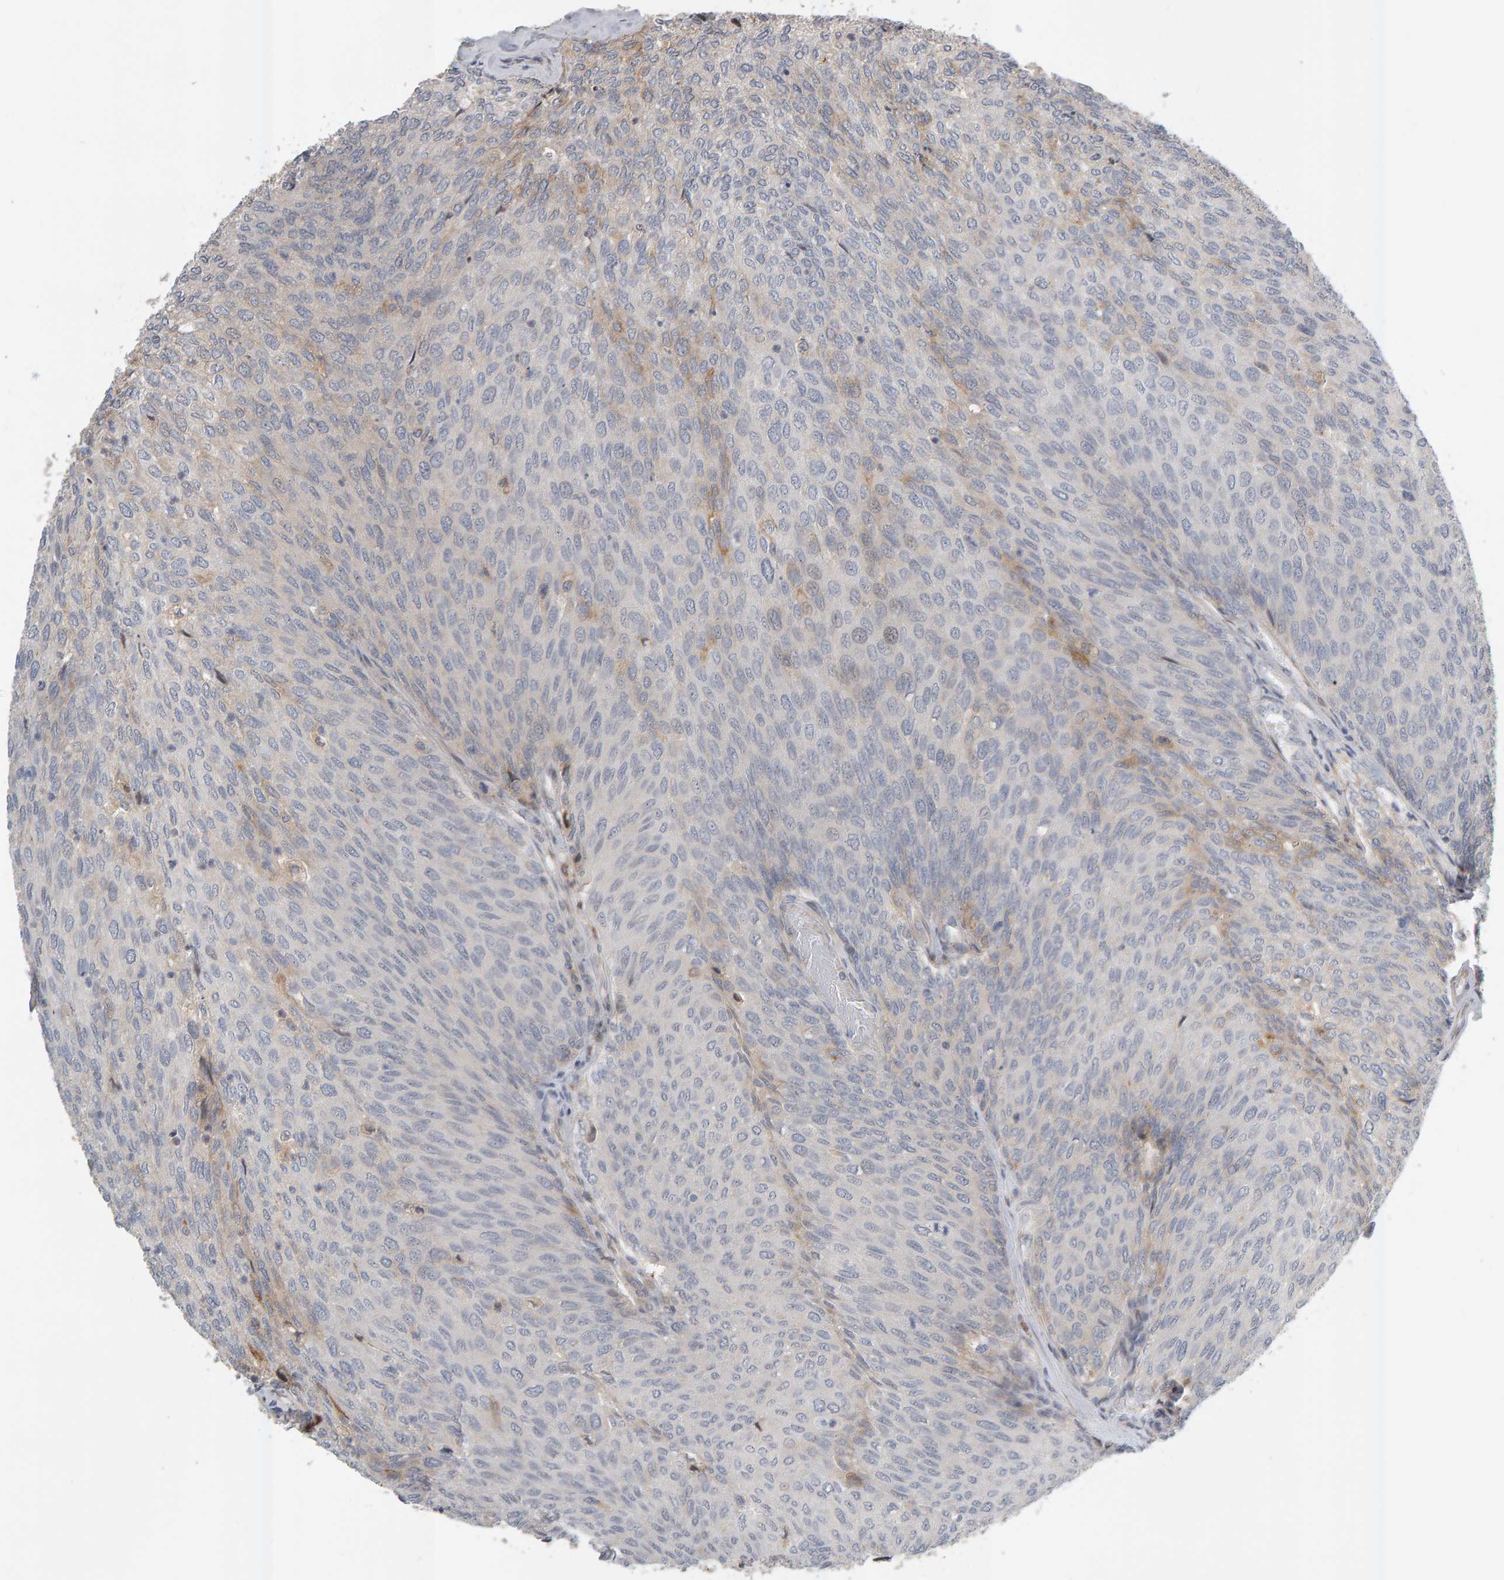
{"staining": {"intensity": "weak", "quantity": "<25%", "location": "cytoplasmic/membranous"}, "tissue": "urothelial cancer", "cell_type": "Tumor cells", "image_type": "cancer", "snomed": [{"axis": "morphology", "description": "Urothelial carcinoma, Low grade"}, {"axis": "topography", "description": "Urinary bladder"}], "caption": "Tumor cells are negative for protein expression in human low-grade urothelial carcinoma.", "gene": "ZNF160", "patient": {"sex": "female", "age": 79}}